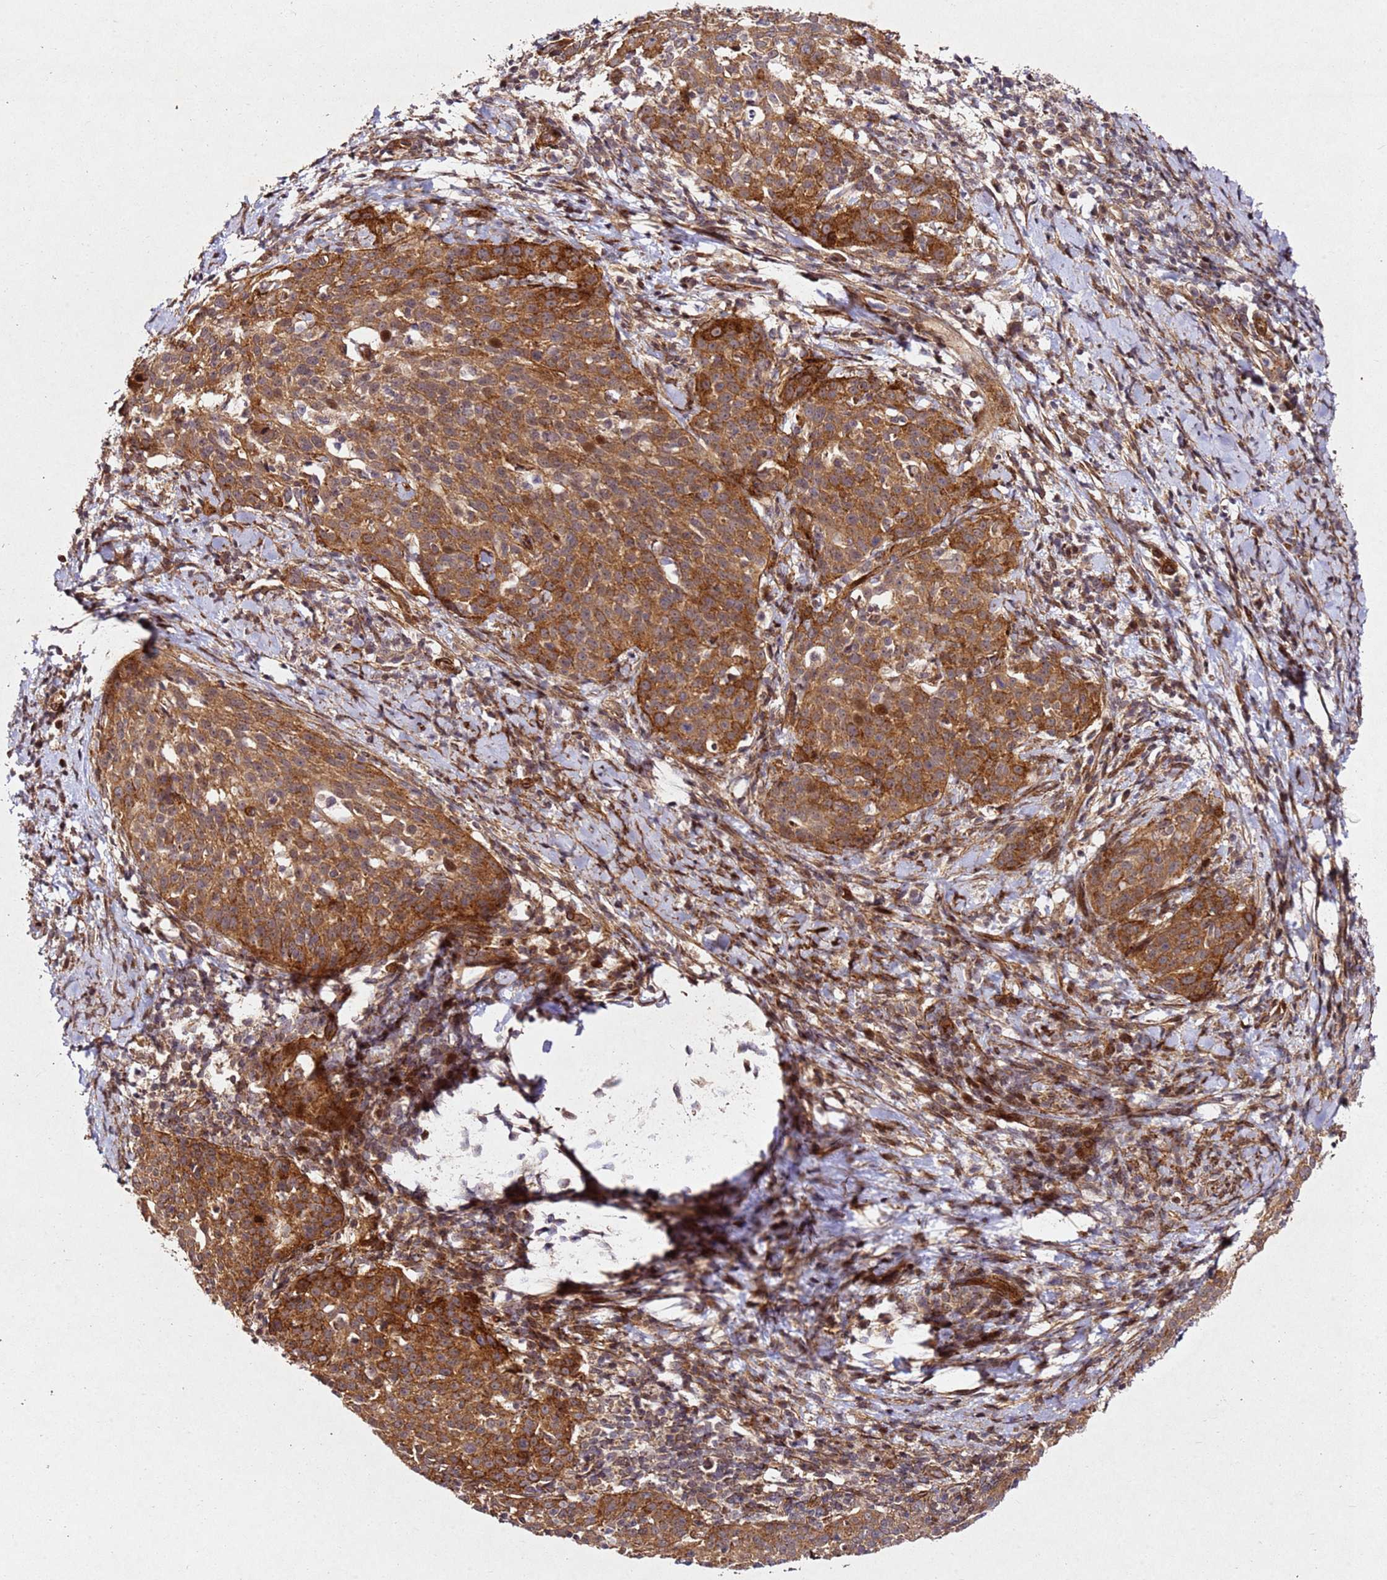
{"staining": {"intensity": "moderate", "quantity": "25%-75%", "location": "cytoplasmic/membranous,nuclear"}, "tissue": "cervical cancer", "cell_type": "Tumor cells", "image_type": "cancer", "snomed": [{"axis": "morphology", "description": "Squamous cell carcinoma, NOS"}, {"axis": "topography", "description": "Cervix"}], "caption": "A brown stain labels moderate cytoplasmic/membranous and nuclear positivity of a protein in squamous cell carcinoma (cervical) tumor cells.", "gene": "ZNF296", "patient": {"sex": "female", "age": 57}}